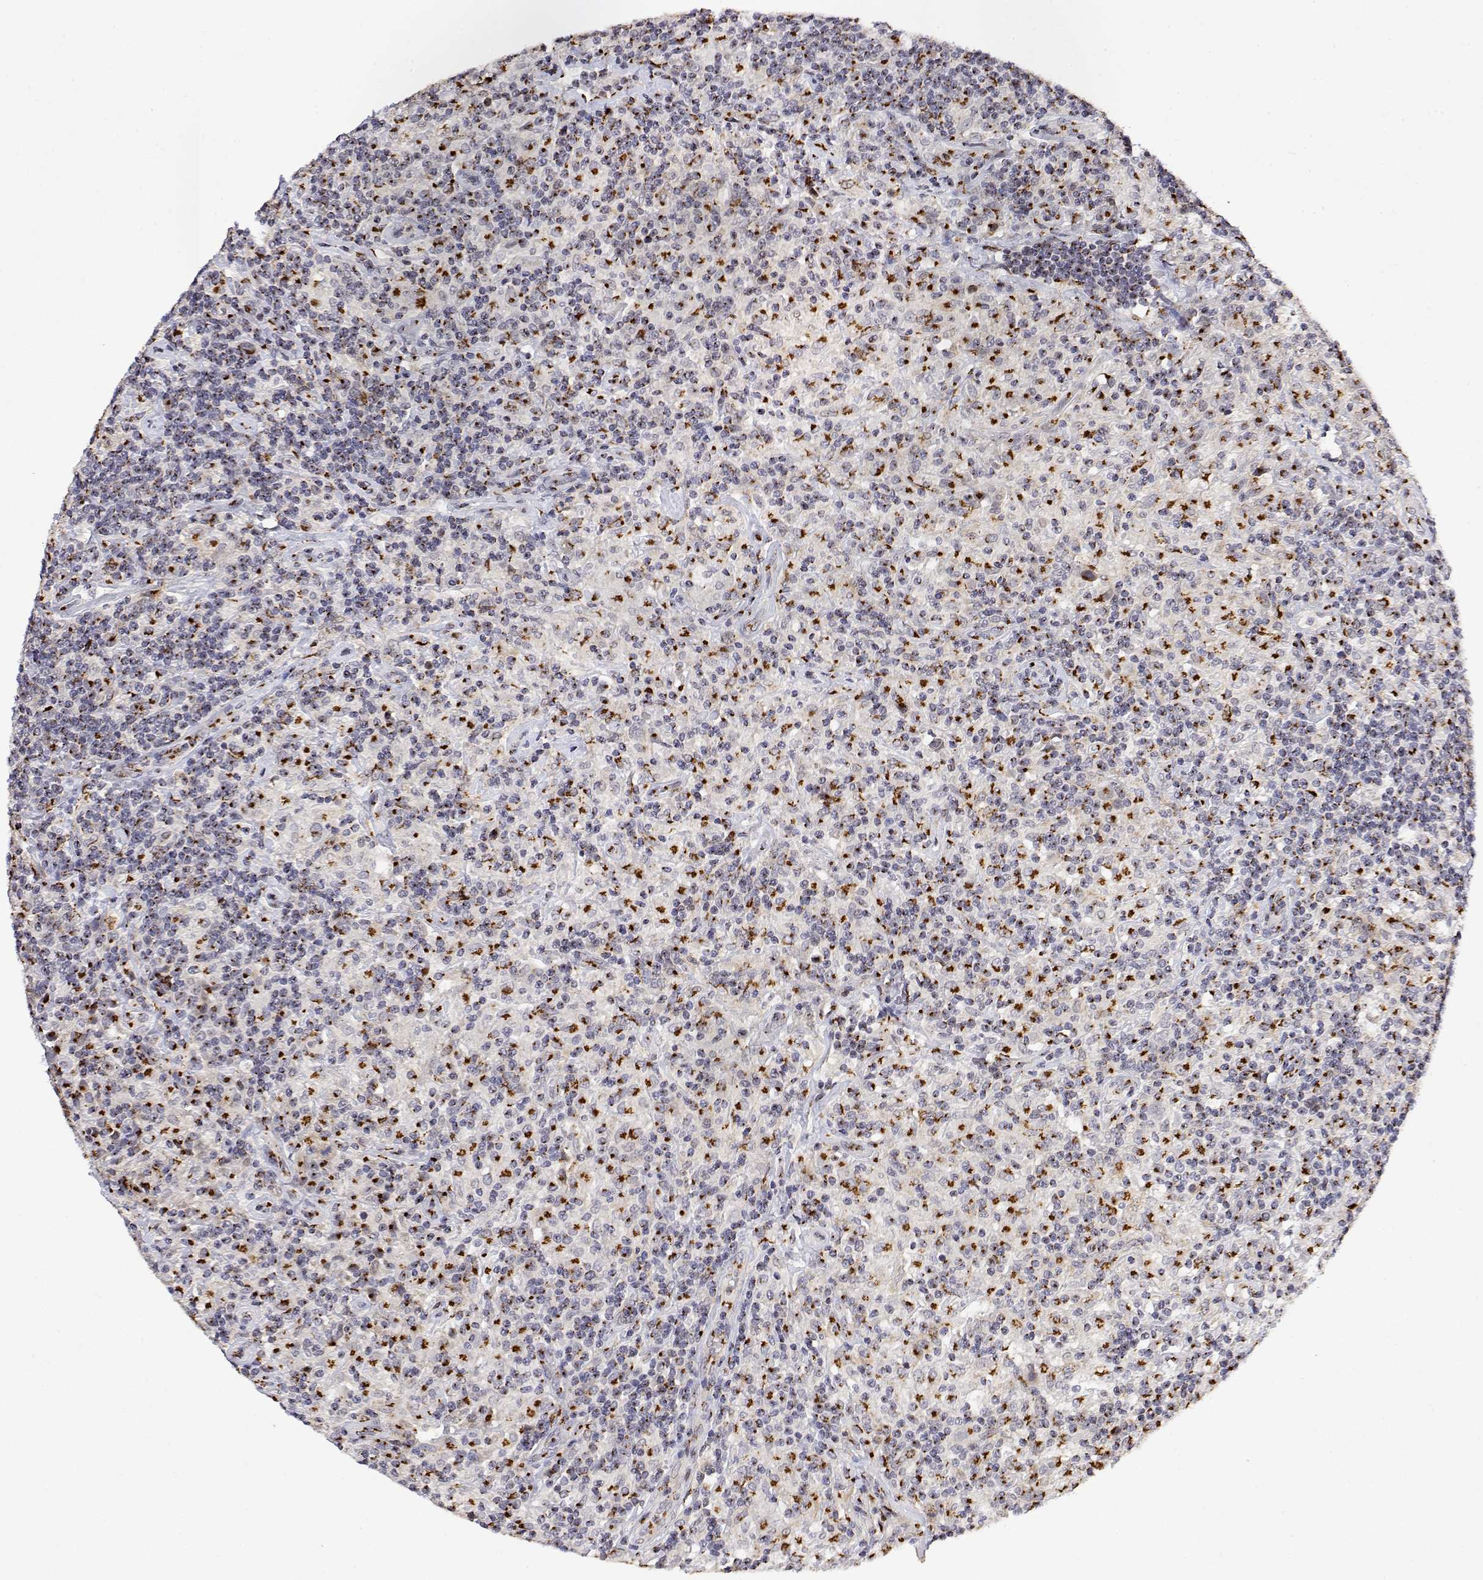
{"staining": {"intensity": "strong", "quantity": "<25%", "location": "cytoplasmic/membranous"}, "tissue": "lymphoma", "cell_type": "Tumor cells", "image_type": "cancer", "snomed": [{"axis": "morphology", "description": "Hodgkin's disease, NOS"}, {"axis": "topography", "description": "Lymph node"}], "caption": "Immunohistochemistry (IHC) staining of Hodgkin's disease, which exhibits medium levels of strong cytoplasmic/membranous positivity in approximately <25% of tumor cells indicating strong cytoplasmic/membranous protein expression. The staining was performed using DAB (3,3'-diaminobenzidine) (brown) for protein detection and nuclei were counterstained in hematoxylin (blue).", "gene": "YIPF3", "patient": {"sex": "male", "age": 70}}